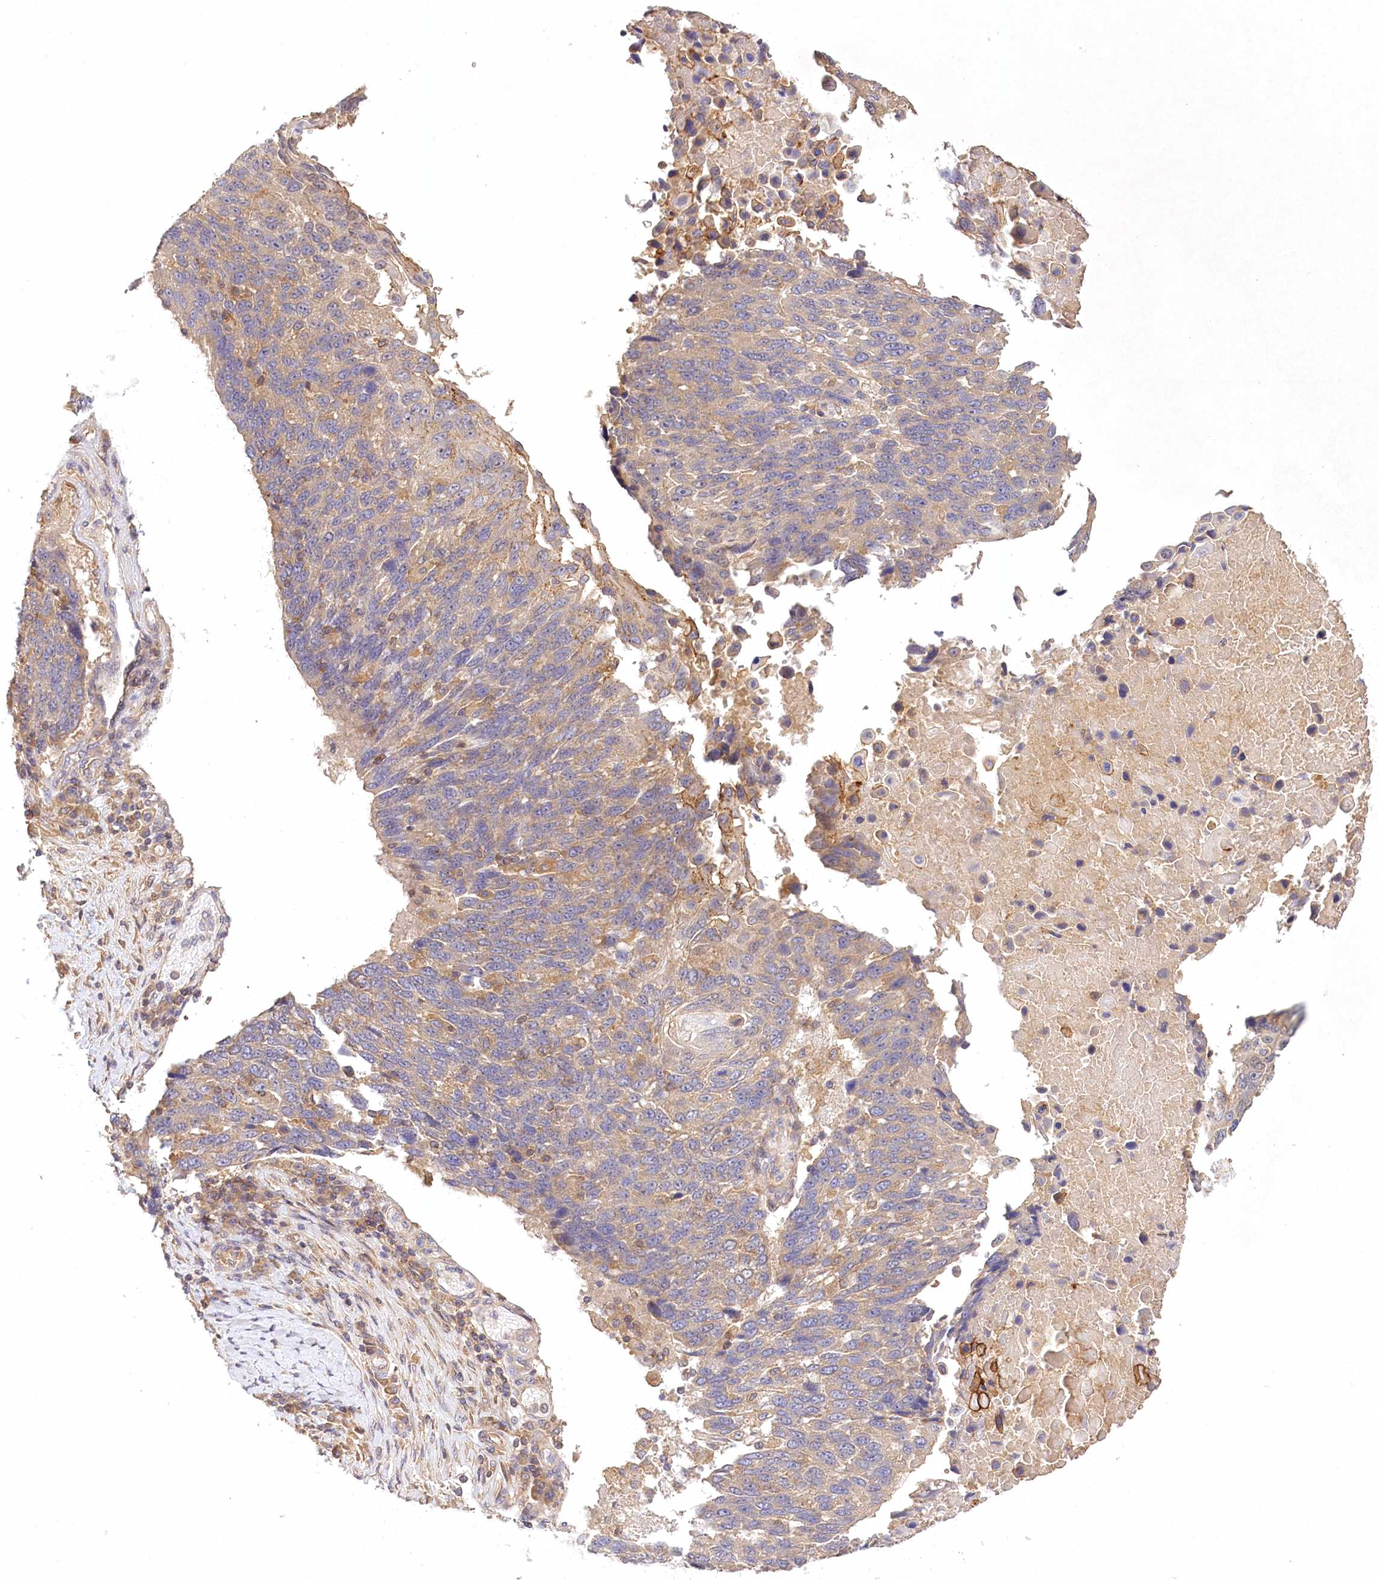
{"staining": {"intensity": "weak", "quantity": ">75%", "location": "cytoplasmic/membranous"}, "tissue": "lung cancer", "cell_type": "Tumor cells", "image_type": "cancer", "snomed": [{"axis": "morphology", "description": "Squamous cell carcinoma, NOS"}, {"axis": "topography", "description": "Lung"}], "caption": "Lung cancer stained for a protein exhibits weak cytoplasmic/membranous positivity in tumor cells. (DAB IHC, brown staining for protein, blue staining for nuclei).", "gene": "LSS", "patient": {"sex": "male", "age": 66}}